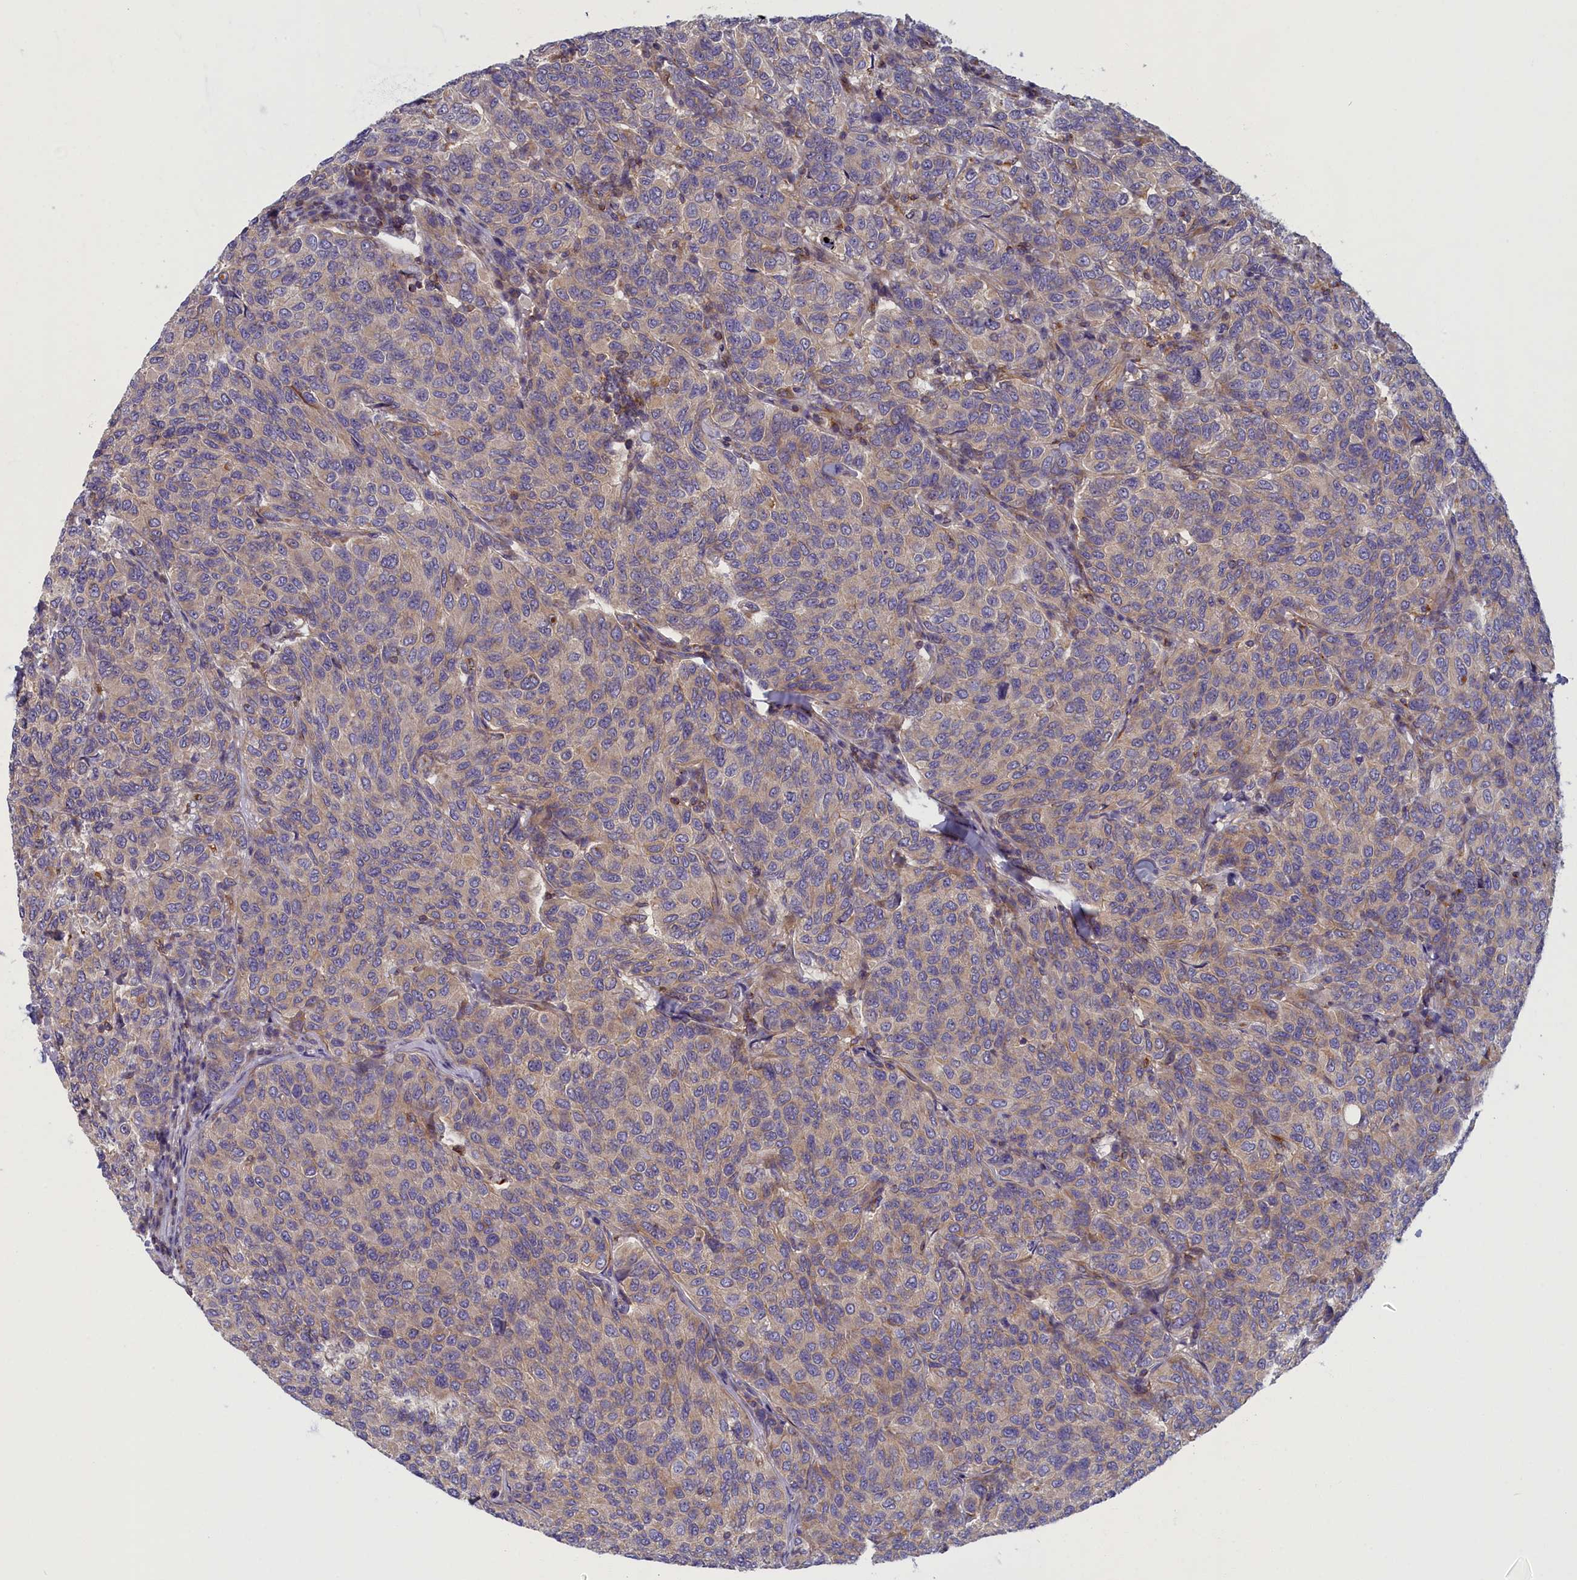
{"staining": {"intensity": "weak", "quantity": "<25%", "location": "cytoplasmic/membranous"}, "tissue": "breast cancer", "cell_type": "Tumor cells", "image_type": "cancer", "snomed": [{"axis": "morphology", "description": "Duct carcinoma"}, {"axis": "topography", "description": "Breast"}], "caption": "Protein analysis of infiltrating ductal carcinoma (breast) displays no significant staining in tumor cells.", "gene": "NOL10", "patient": {"sex": "female", "age": 55}}